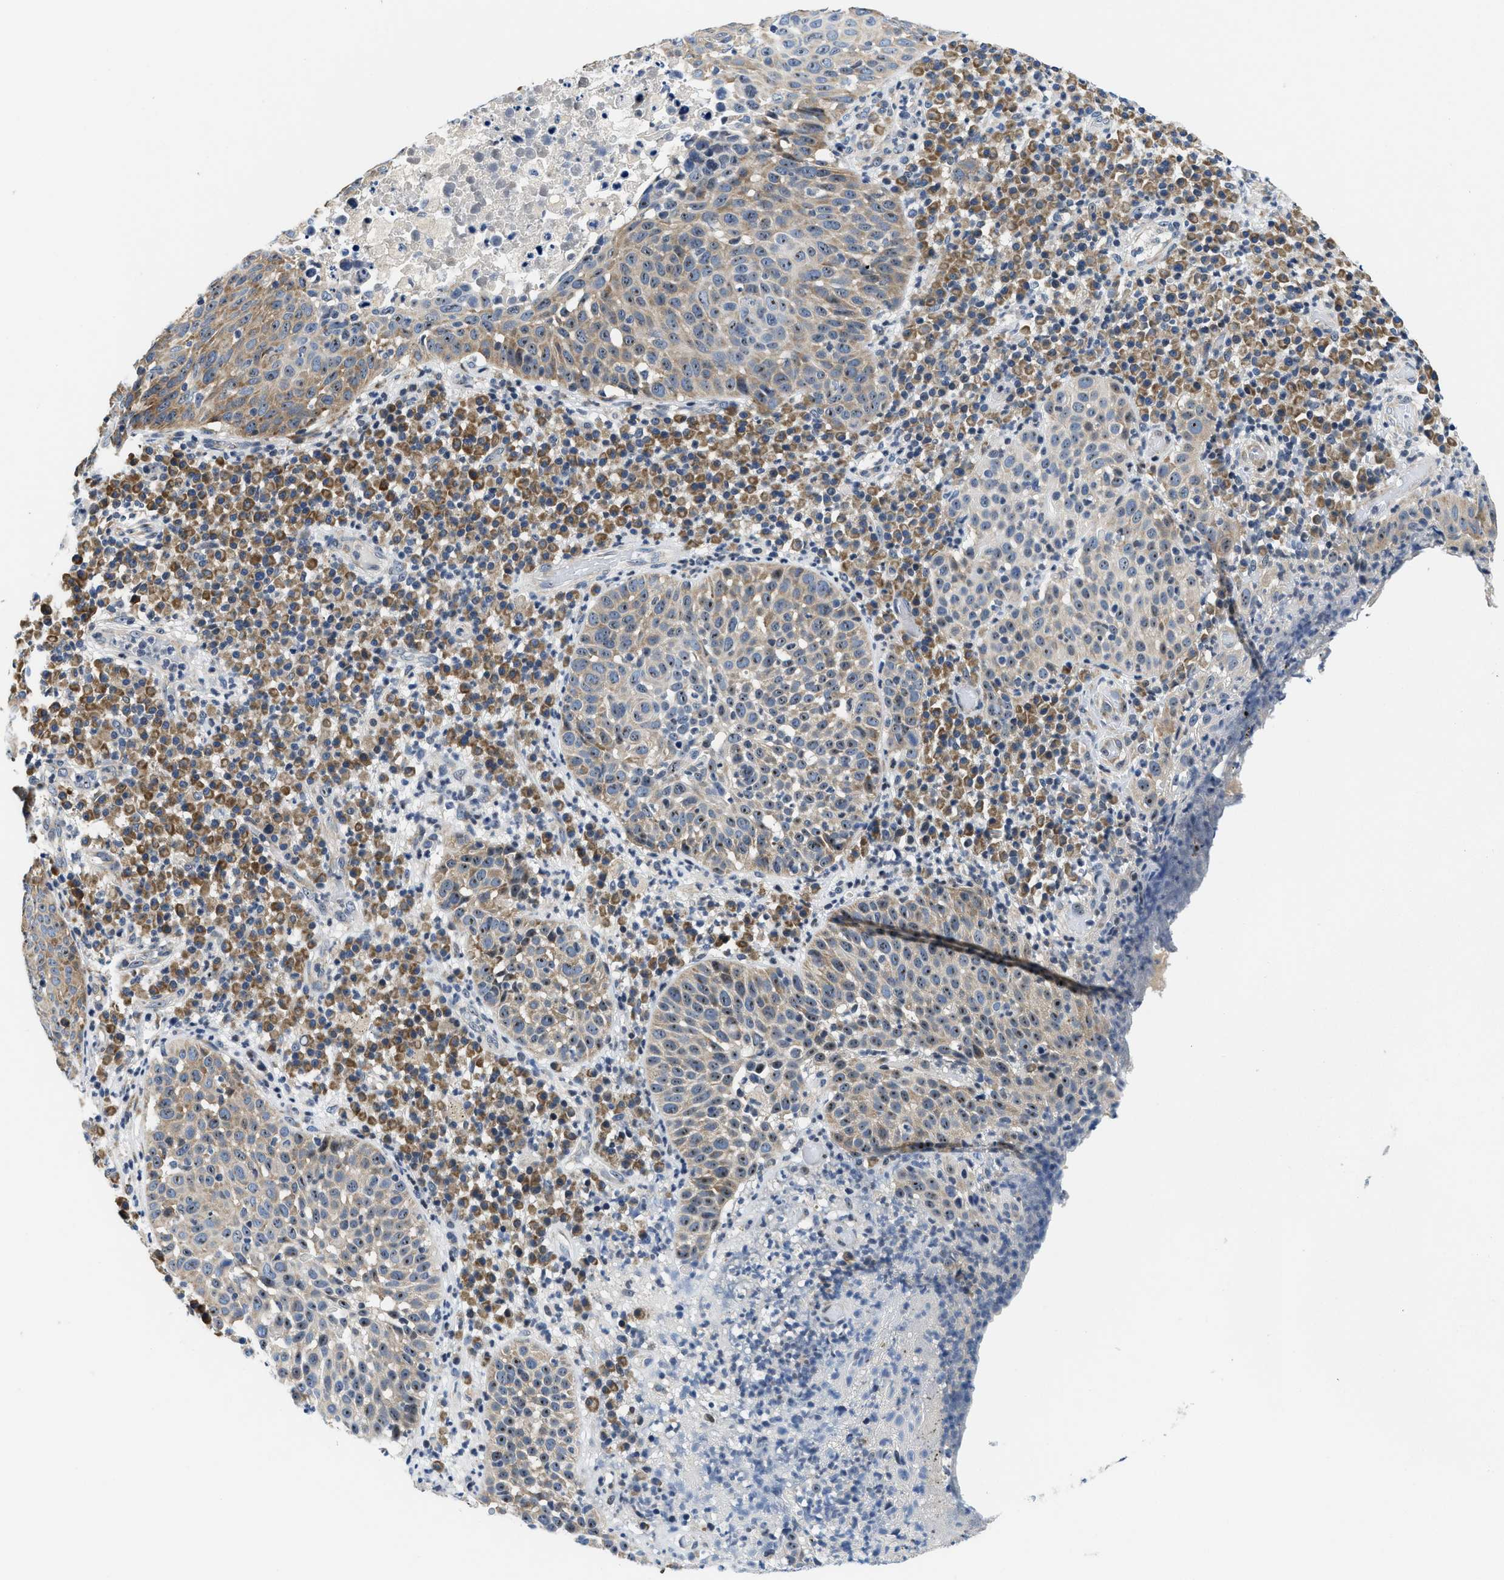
{"staining": {"intensity": "moderate", "quantity": "<25%", "location": "cytoplasmic/membranous"}, "tissue": "skin cancer", "cell_type": "Tumor cells", "image_type": "cancer", "snomed": [{"axis": "morphology", "description": "Squamous cell carcinoma in situ, NOS"}, {"axis": "morphology", "description": "Squamous cell carcinoma, NOS"}, {"axis": "topography", "description": "Skin"}], "caption": "High-power microscopy captured an IHC image of skin cancer, revealing moderate cytoplasmic/membranous staining in about <25% of tumor cells.", "gene": "IKBKE", "patient": {"sex": "male", "age": 93}}